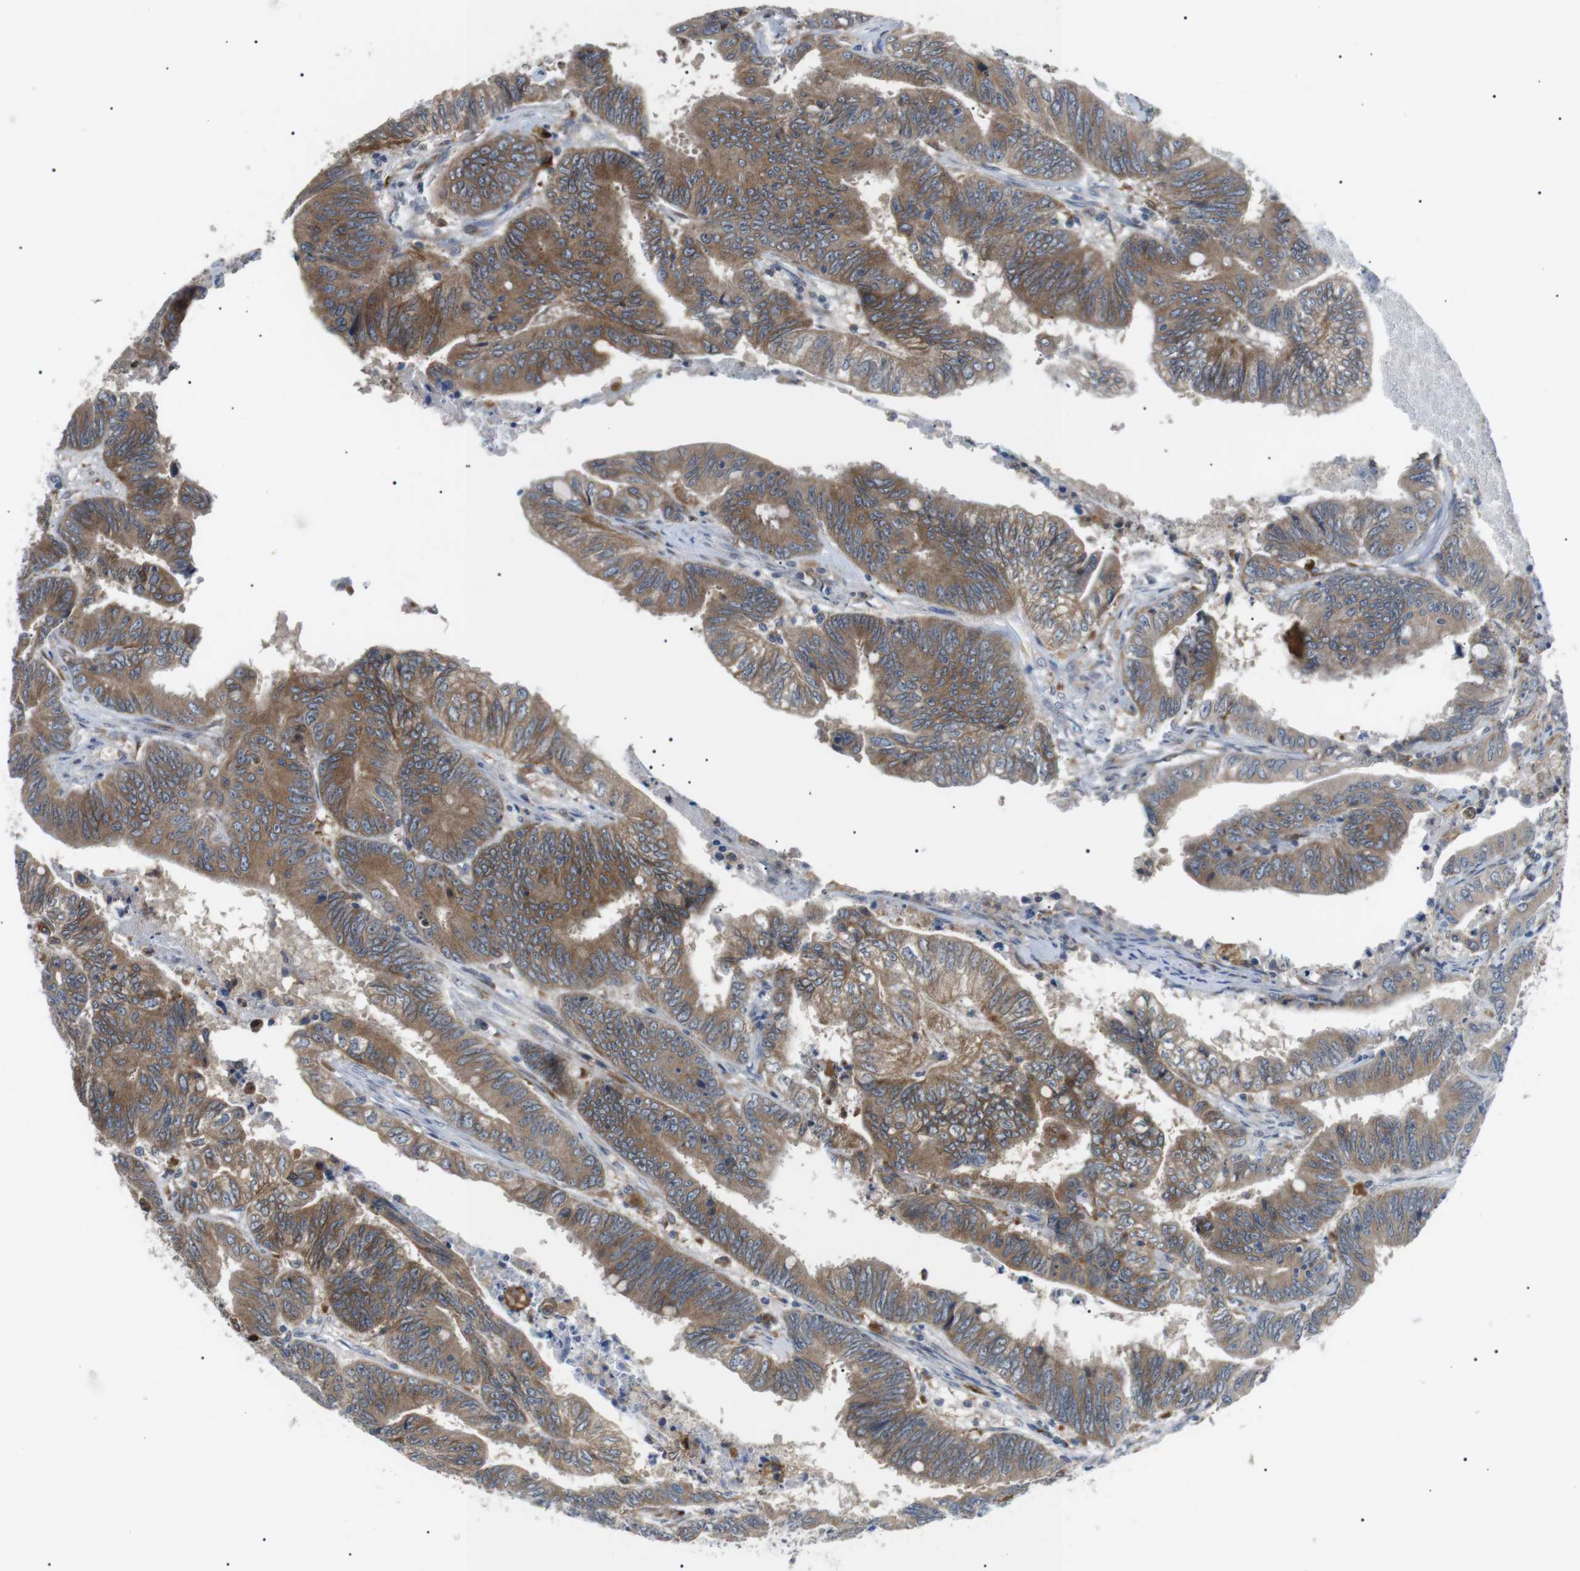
{"staining": {"intensity": "moderate", "quantity": ">75%", "location": "cytoplasmic/membranous"}, "tissue": "colorectal cancer", "cell_type": "Tumor cells", "image_type": "cancer", "snomed": [{"axis": "morphology", "description": "Adenocarcinoma, NOS"}, {"axis": "topography", "description": "Colon"}], "caption": "Tumor cells demonstrate moderate cytoplasmic/membranous staining in approximately >75% of cells in colorectal adenocarcinoma. (DAB (3,3'-diaminobenzidine) = brown stain, brightfield microscopy at high magnification).", "gene": "RAB9A", "patient": {"sex": "male", "age": 45}}